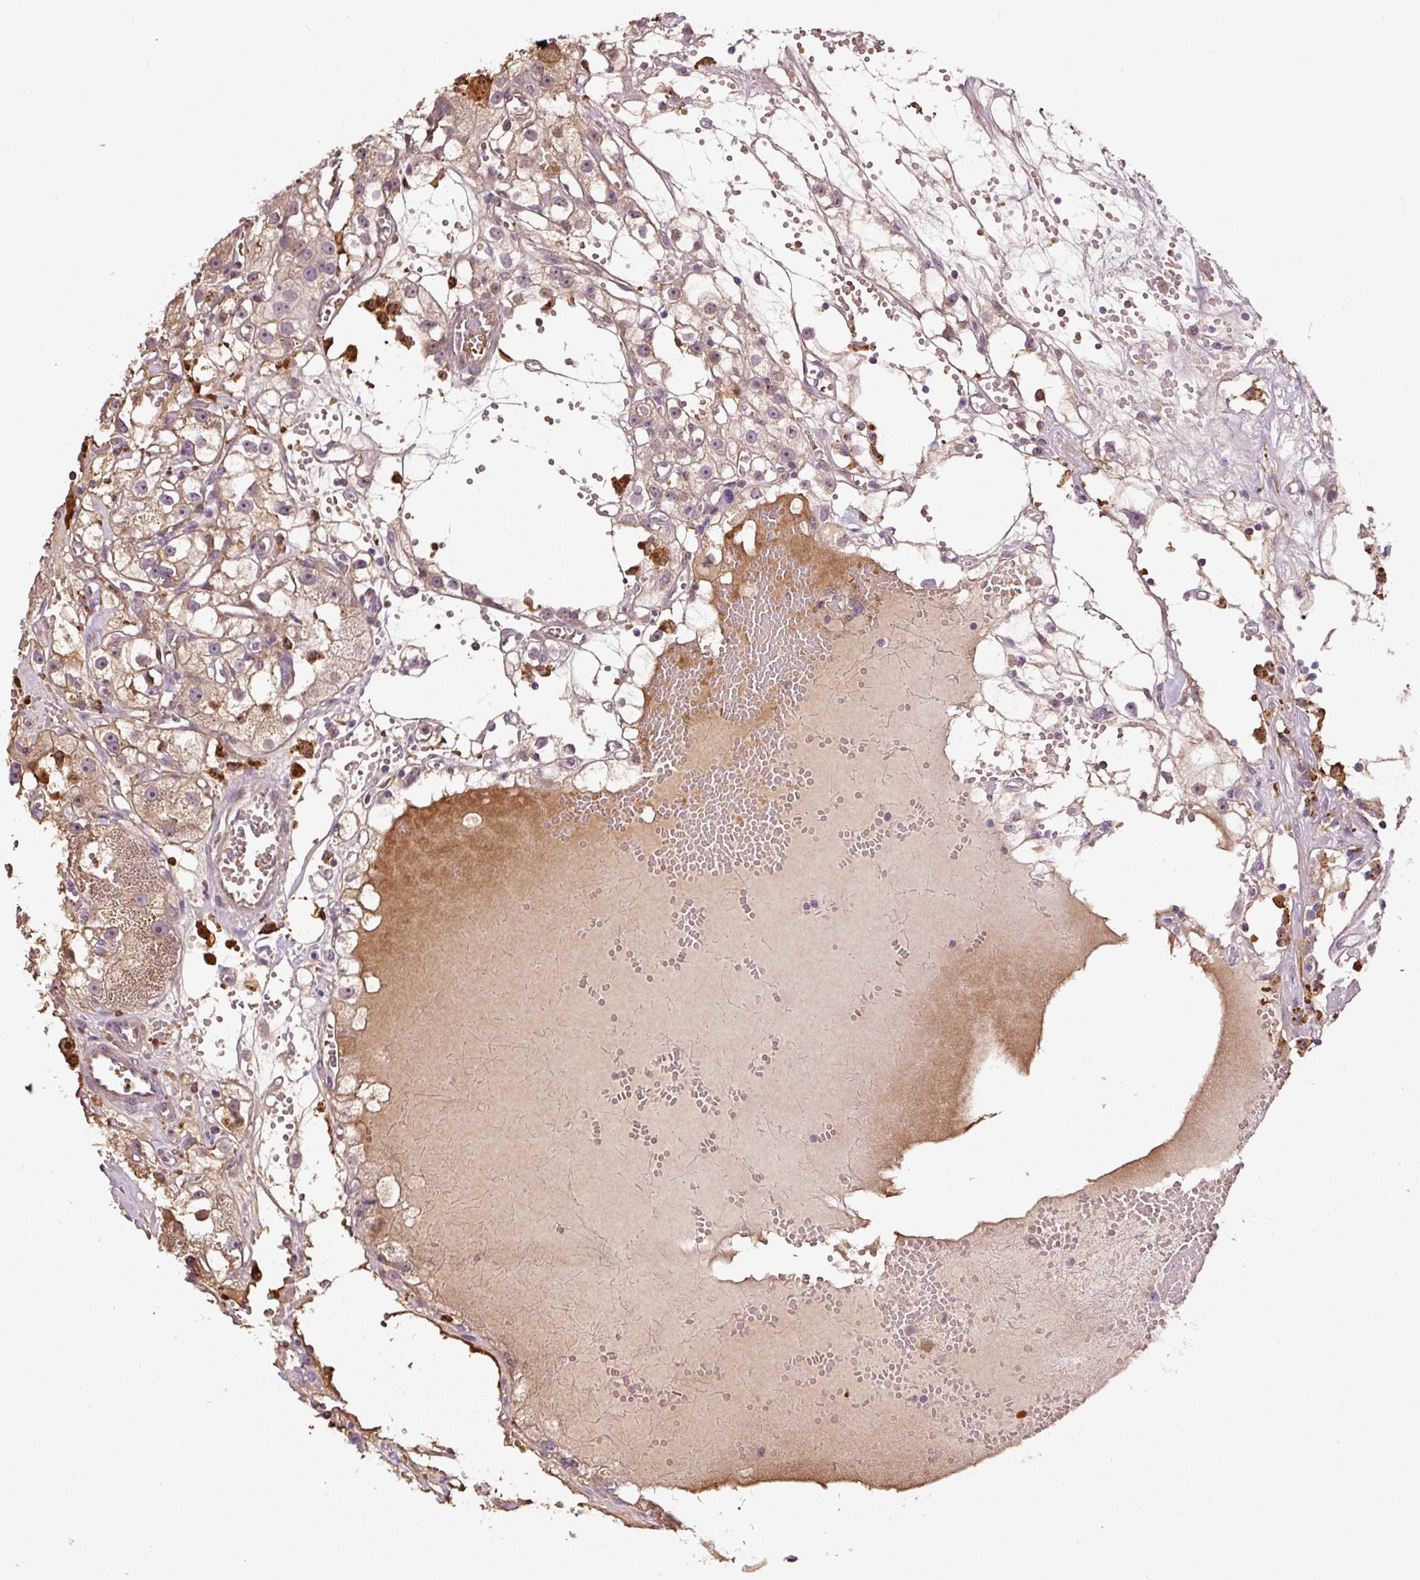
{"staining": {"intensity": "weak", "quantity": ">75%", "location": "cytoplasmic/membranous"}, "tissue": "renal cancer", "cell_type": "Tumor cells", "image_type": "cancer", "snomed": [{"axis": "morphology", "description": "Adenocarcinoma, NOS"}, {"axis": "topography", "description": "Kidney"}], "caption": "The histopathology image shows staining of adenocarcinoma (renal), revealing weak cytoplasmic/membranous protein staining (brown color) within tumor cells.", "gene": "LRRC24", "patient": {"sex": "male", "age": 56}}